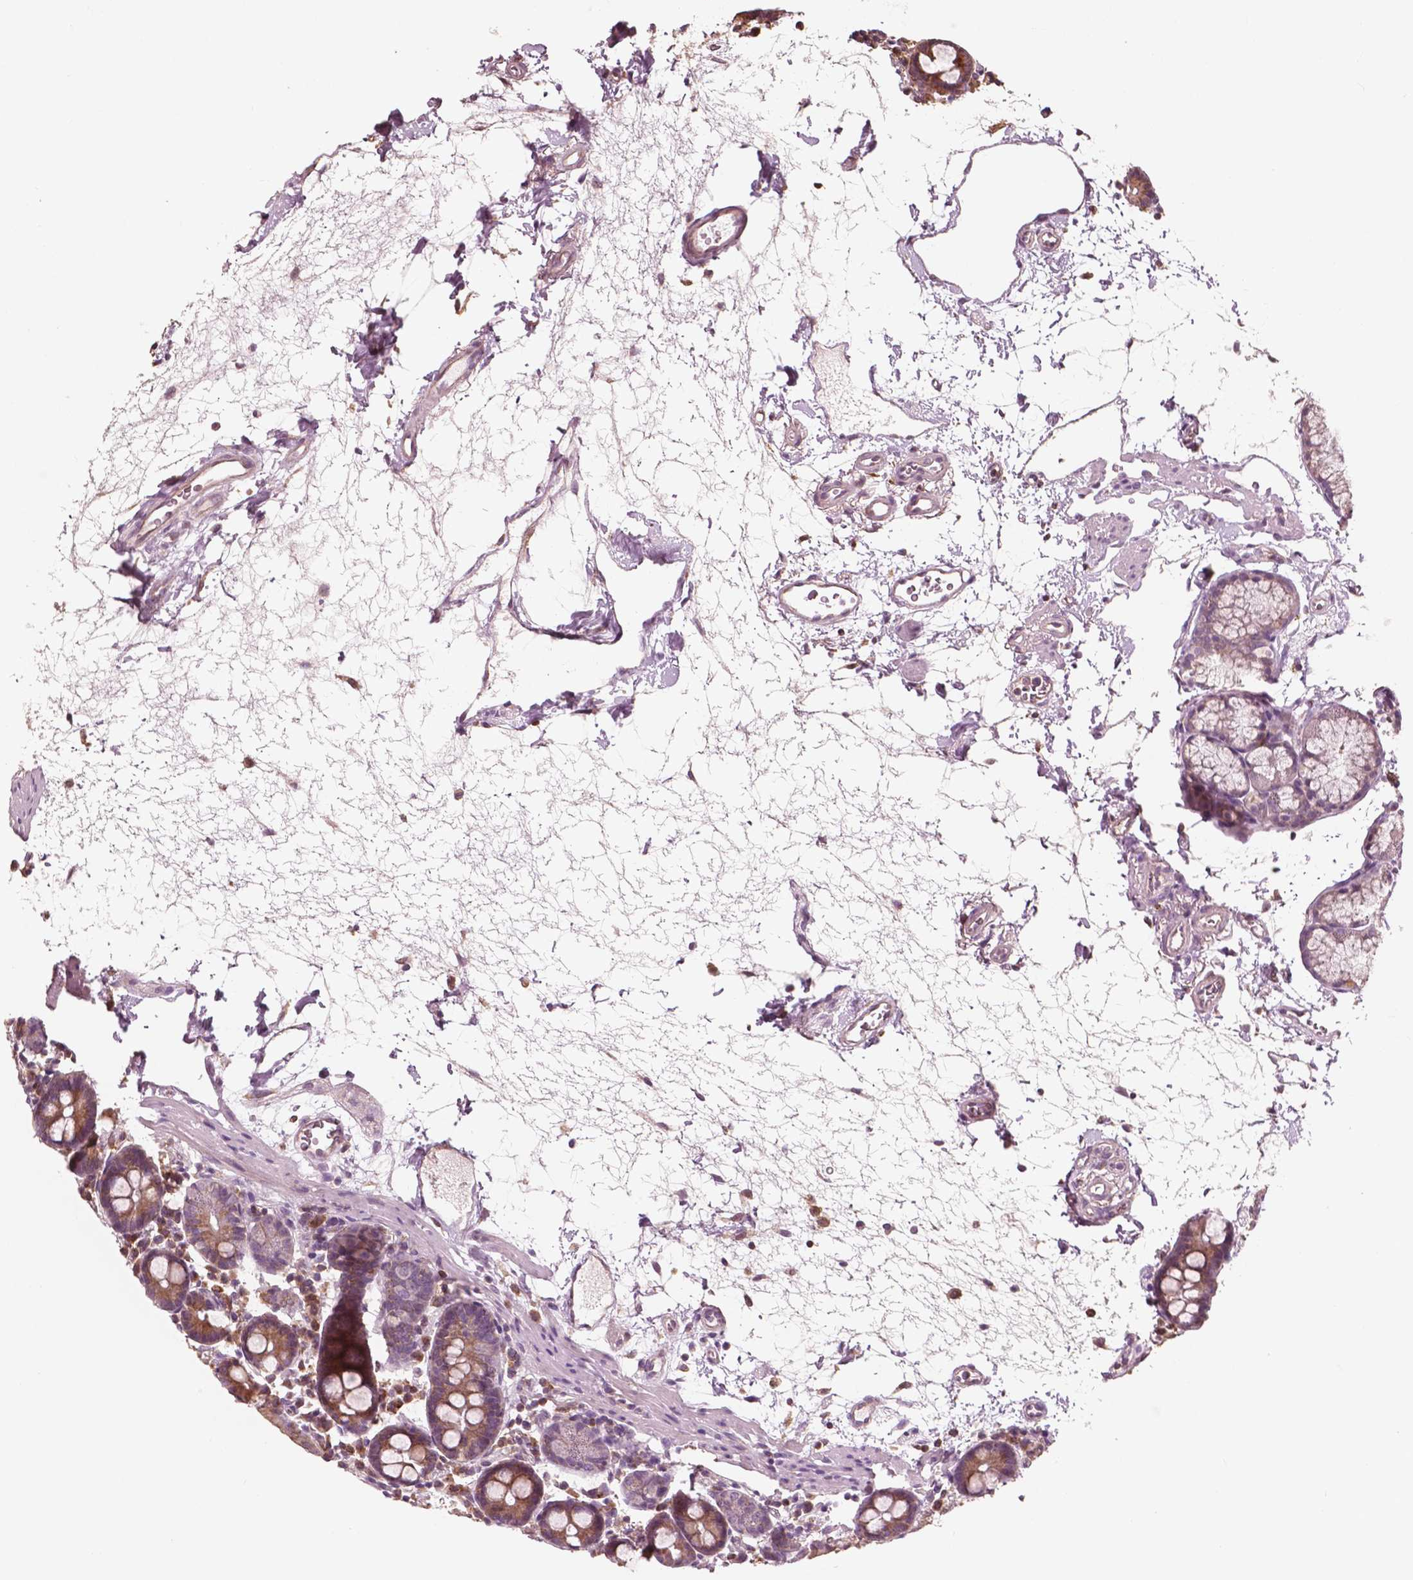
{"staining": {"intensity": "moderate", "quantity": ">75%", "location": "cytoplasmic/membranous"}, "tissue": "duodenum", "cell_type": "Glandular cells", "image_type": "normal", "snomed": [{"axis": "morphology", "description": "Normal tissue, NOS"}, {"axis": "topography", "description": "Pancreas"}, {"axis": "topography", "description": "Duodenum"}], "caption": "Immunohistochemistry (IHC) of benign human duodenum reveals medium levels of moderate cytoplasmic/membranous staining in about >75% of glandular cells.", "gene": "MCL1", "patient": {"sex": "male", "age": 59}}